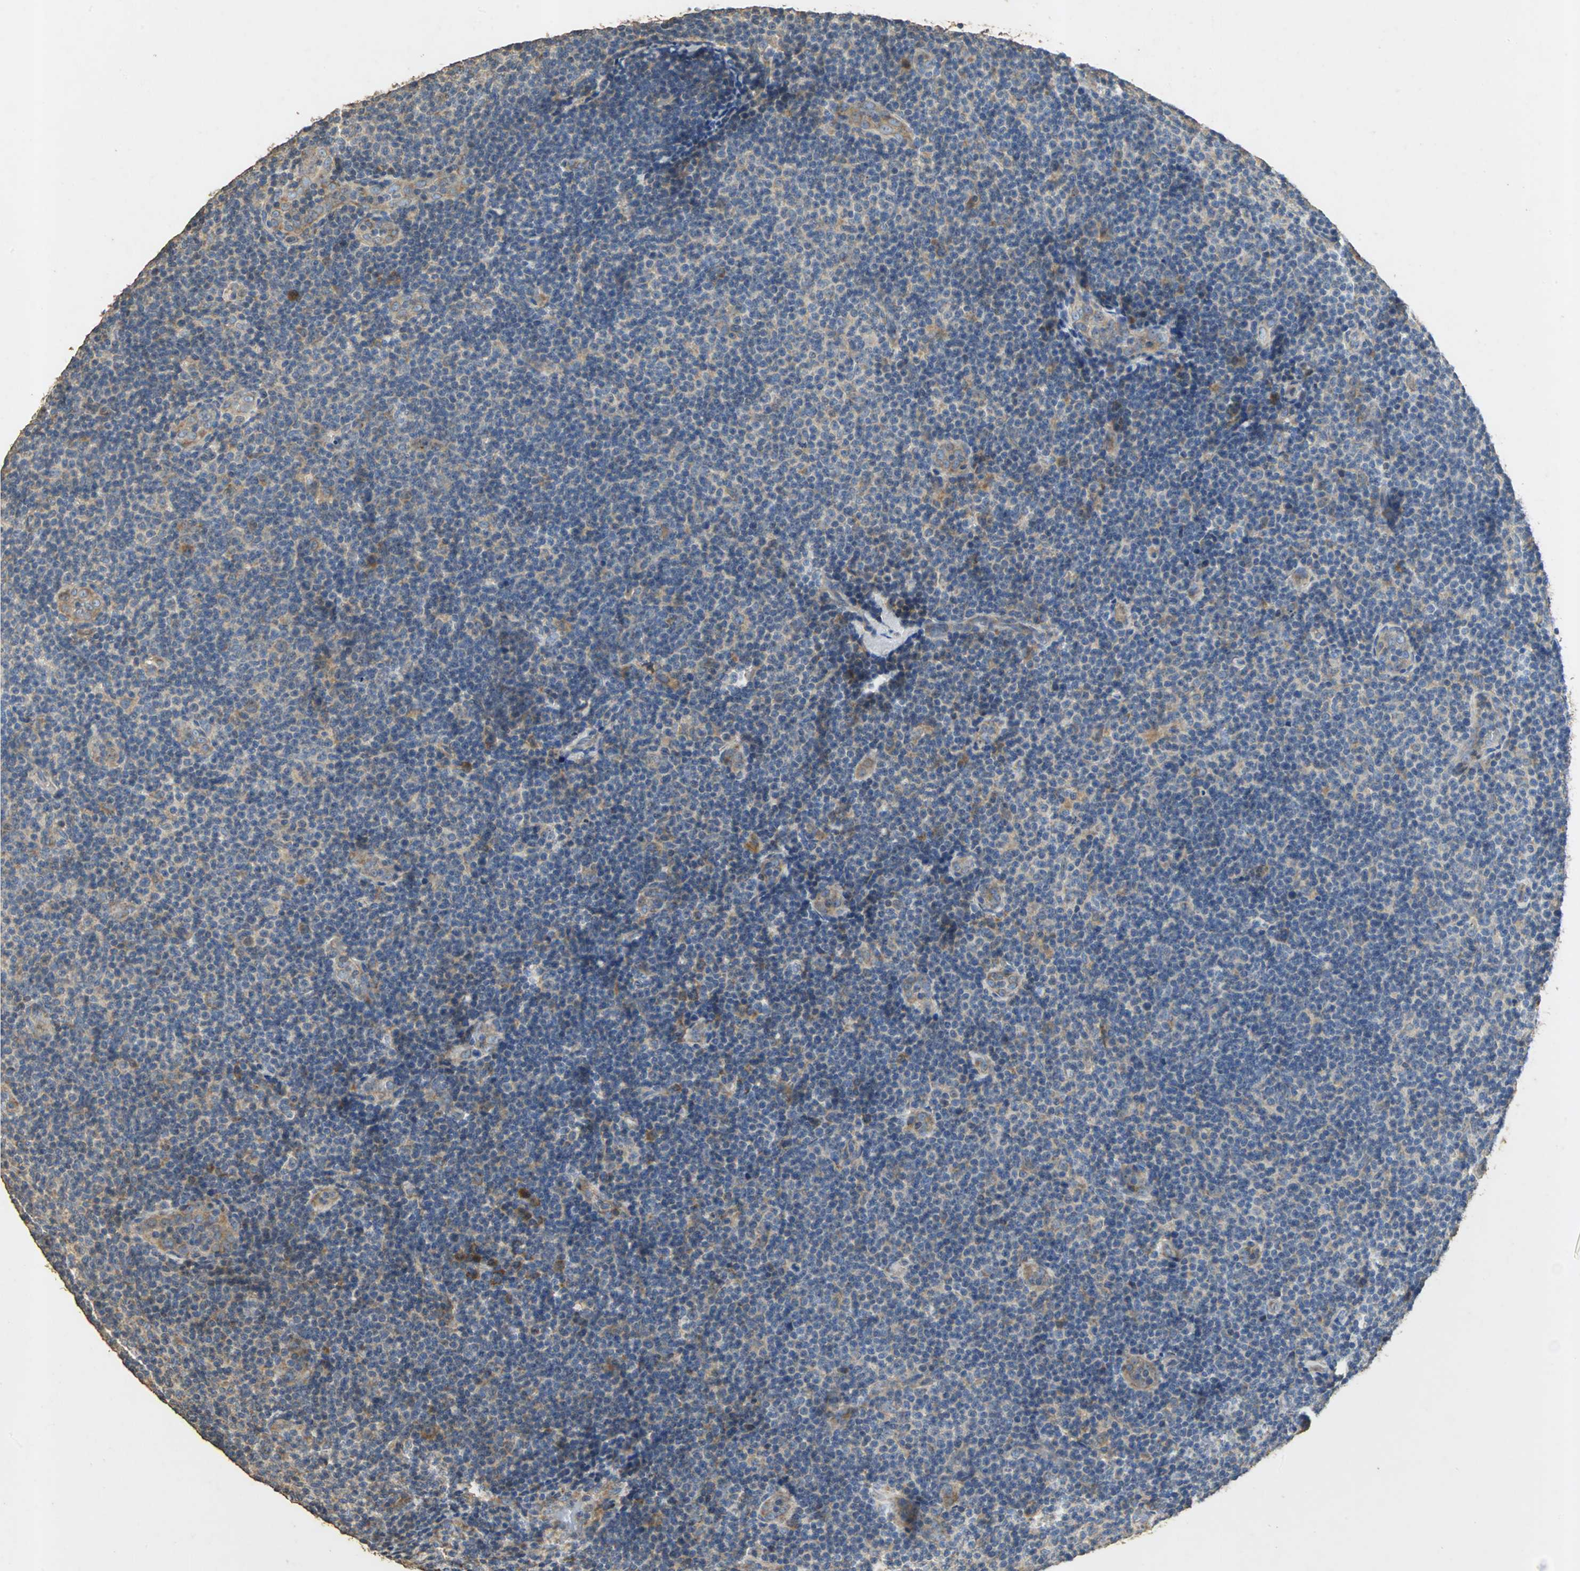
{"staining": {"intensity": "weak", "quantity": "25%-75%", "location": "cytoplasmic/membranous"}, "tissue": "lymphoma", "cell_type": "Tumor cells", "image_type": "cancer", "snomed": [{"axis": "morphology", "description": "Malignant lymphoma, non-Hodgkin's type, Low grade"}, {"axis": "topography", "description": "Lymph node"}], "caption": "High-power microscopy captured an immunohistochemistry histopathology image of lymphoma, revealing weak cytoplasmic/membranous staining in approximately 25%-75% of tumor cells.", "gene": "ACSL4", "patient": {"sex": "male", "age": 83}}